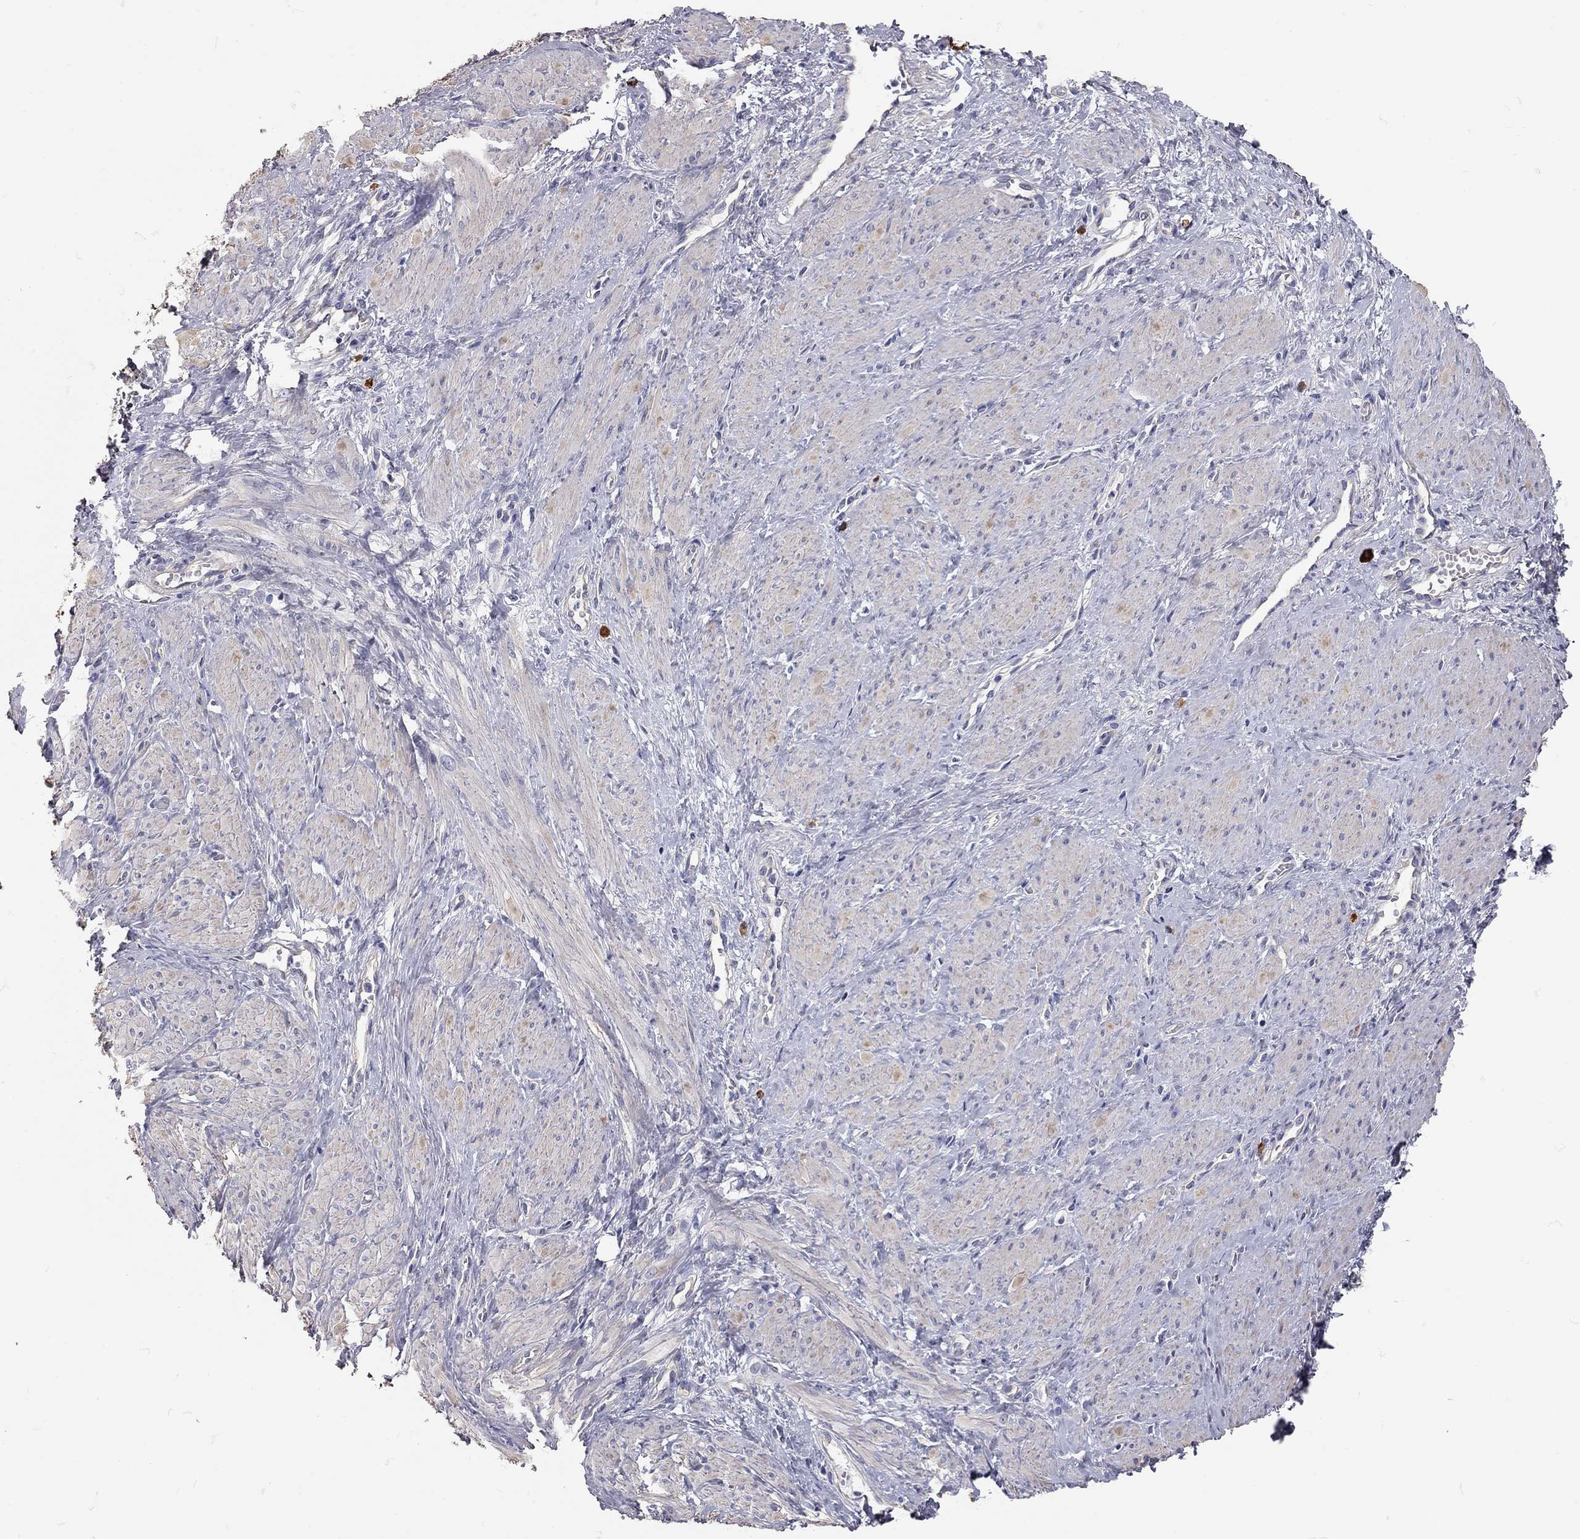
{"staining": {"intensity": "negative", "quantity": "none", "location": "none"}, "tissue": "smooth muscle", "cell_type": "Smooth muscle cells", "image_type": "normal", "snomed": [{"axis": "morphology", "description": "Normal tissue, NOS"}, {"axis": "topography", "description": "Smooth muscle"}, {"axis": "topography", "description": "Uterus"}], "caption": "The micrograph demonstrates no staining of smooth muscle cells in benign smooth muscle. (DAB immunohistochemistry (IHC) visualized using brightfield microscopy, high magnification).", "gene": "C10orf90", "patient": {"sex": "female", "age": 39}}